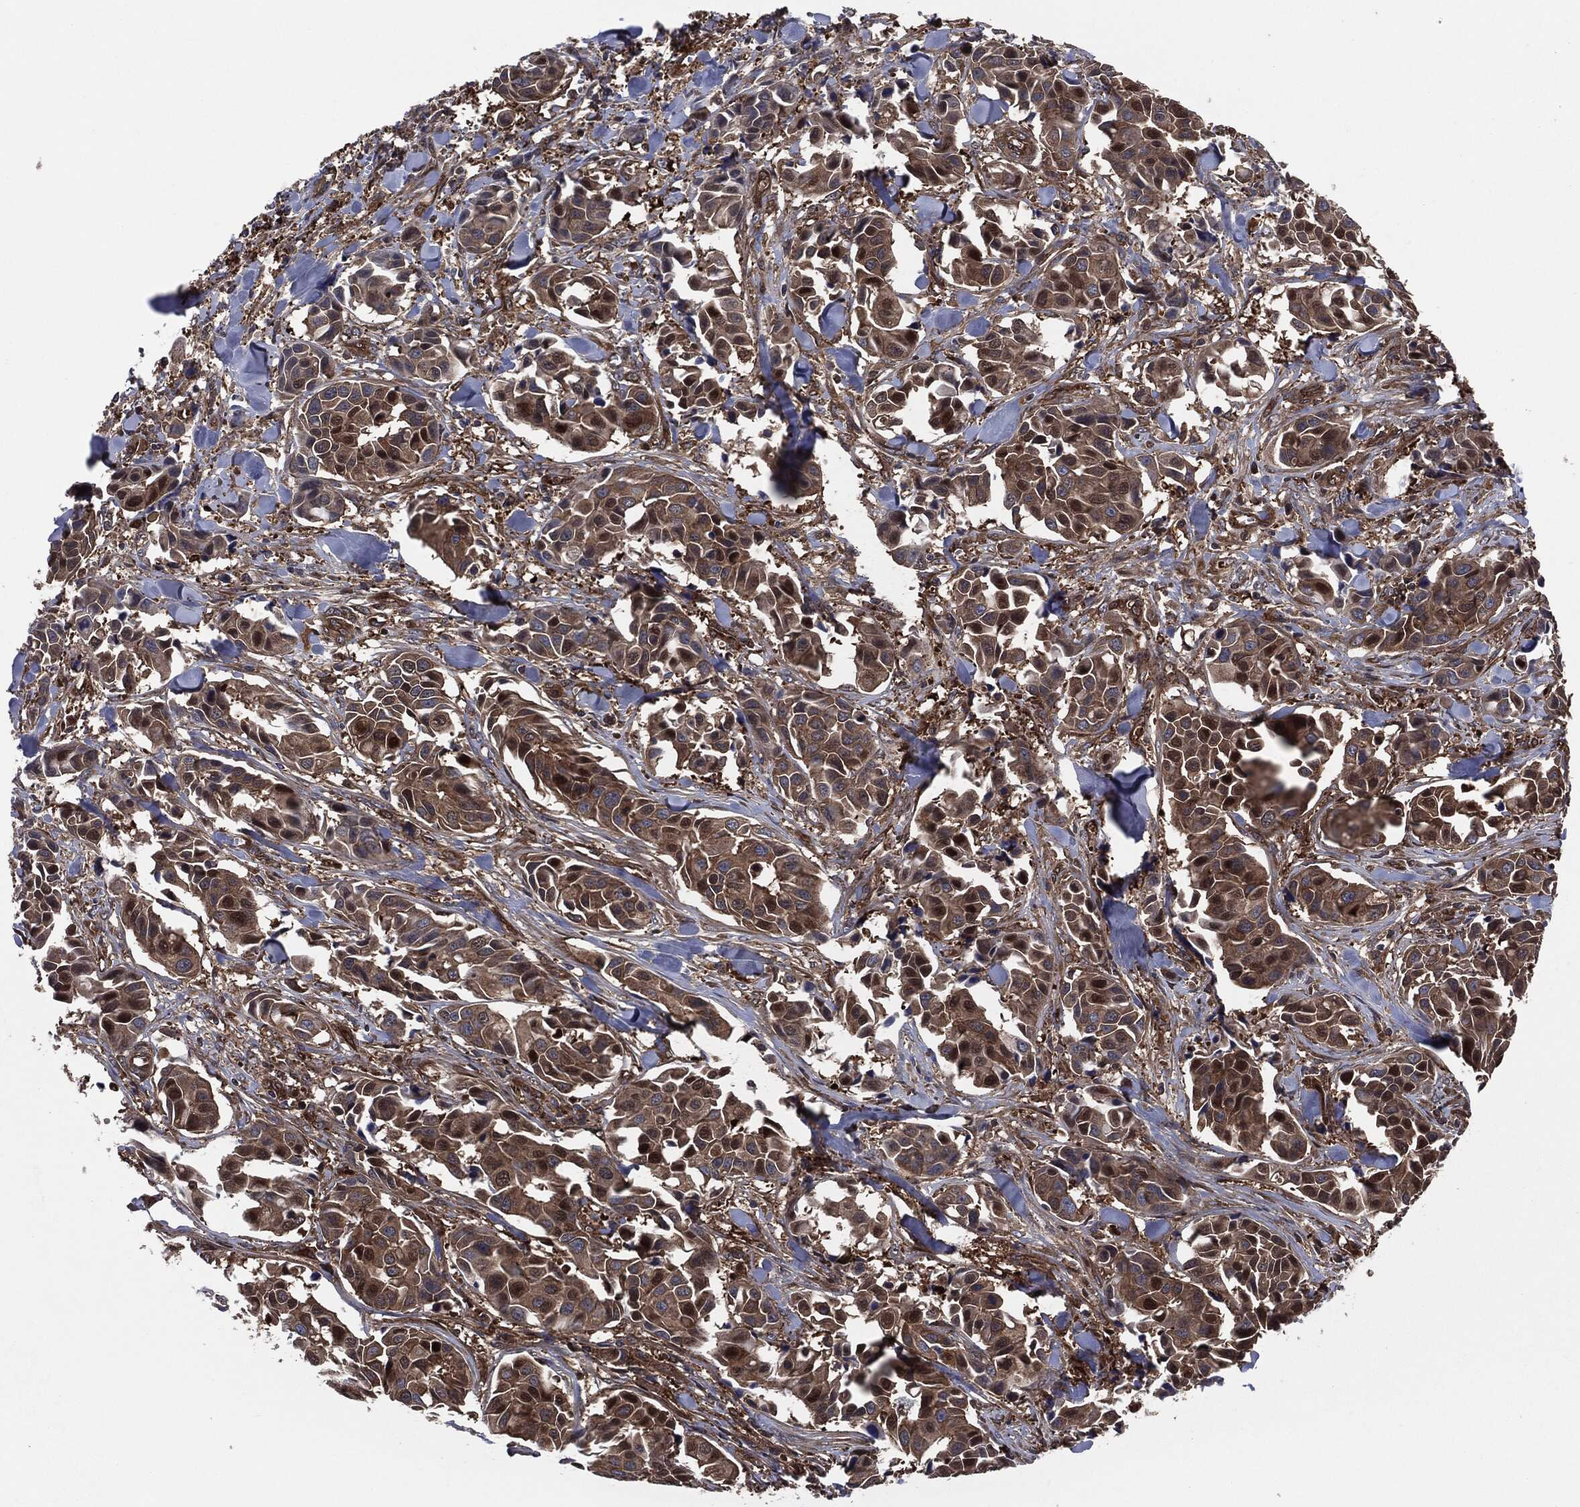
{"staining": {"intensity": "moderate", "quantity": ">75%", "location": "cytoplasmic/membranous"}, "tissue": "head and neck cancer", "cell_type": "Tumor cells", "image_type": "cancer", "snomed": [{"axis": "morphology", "description": "Adenocarcinoma, NOS"}, {"axis": "topography", "description": "Head-Neck"}], "caption": "Tumor cells reveal medium levels of moderate cytoplasmic/membranous expression in approximately >75% of cells in head and neck cancer (adenocarcinoma). Immunohistochemistry (ihc) stains the protein of interest in brown and the nuclei are stained blue.", "gene": "XPNPEP1", "patient": {"sex": "male", "age": 76}}